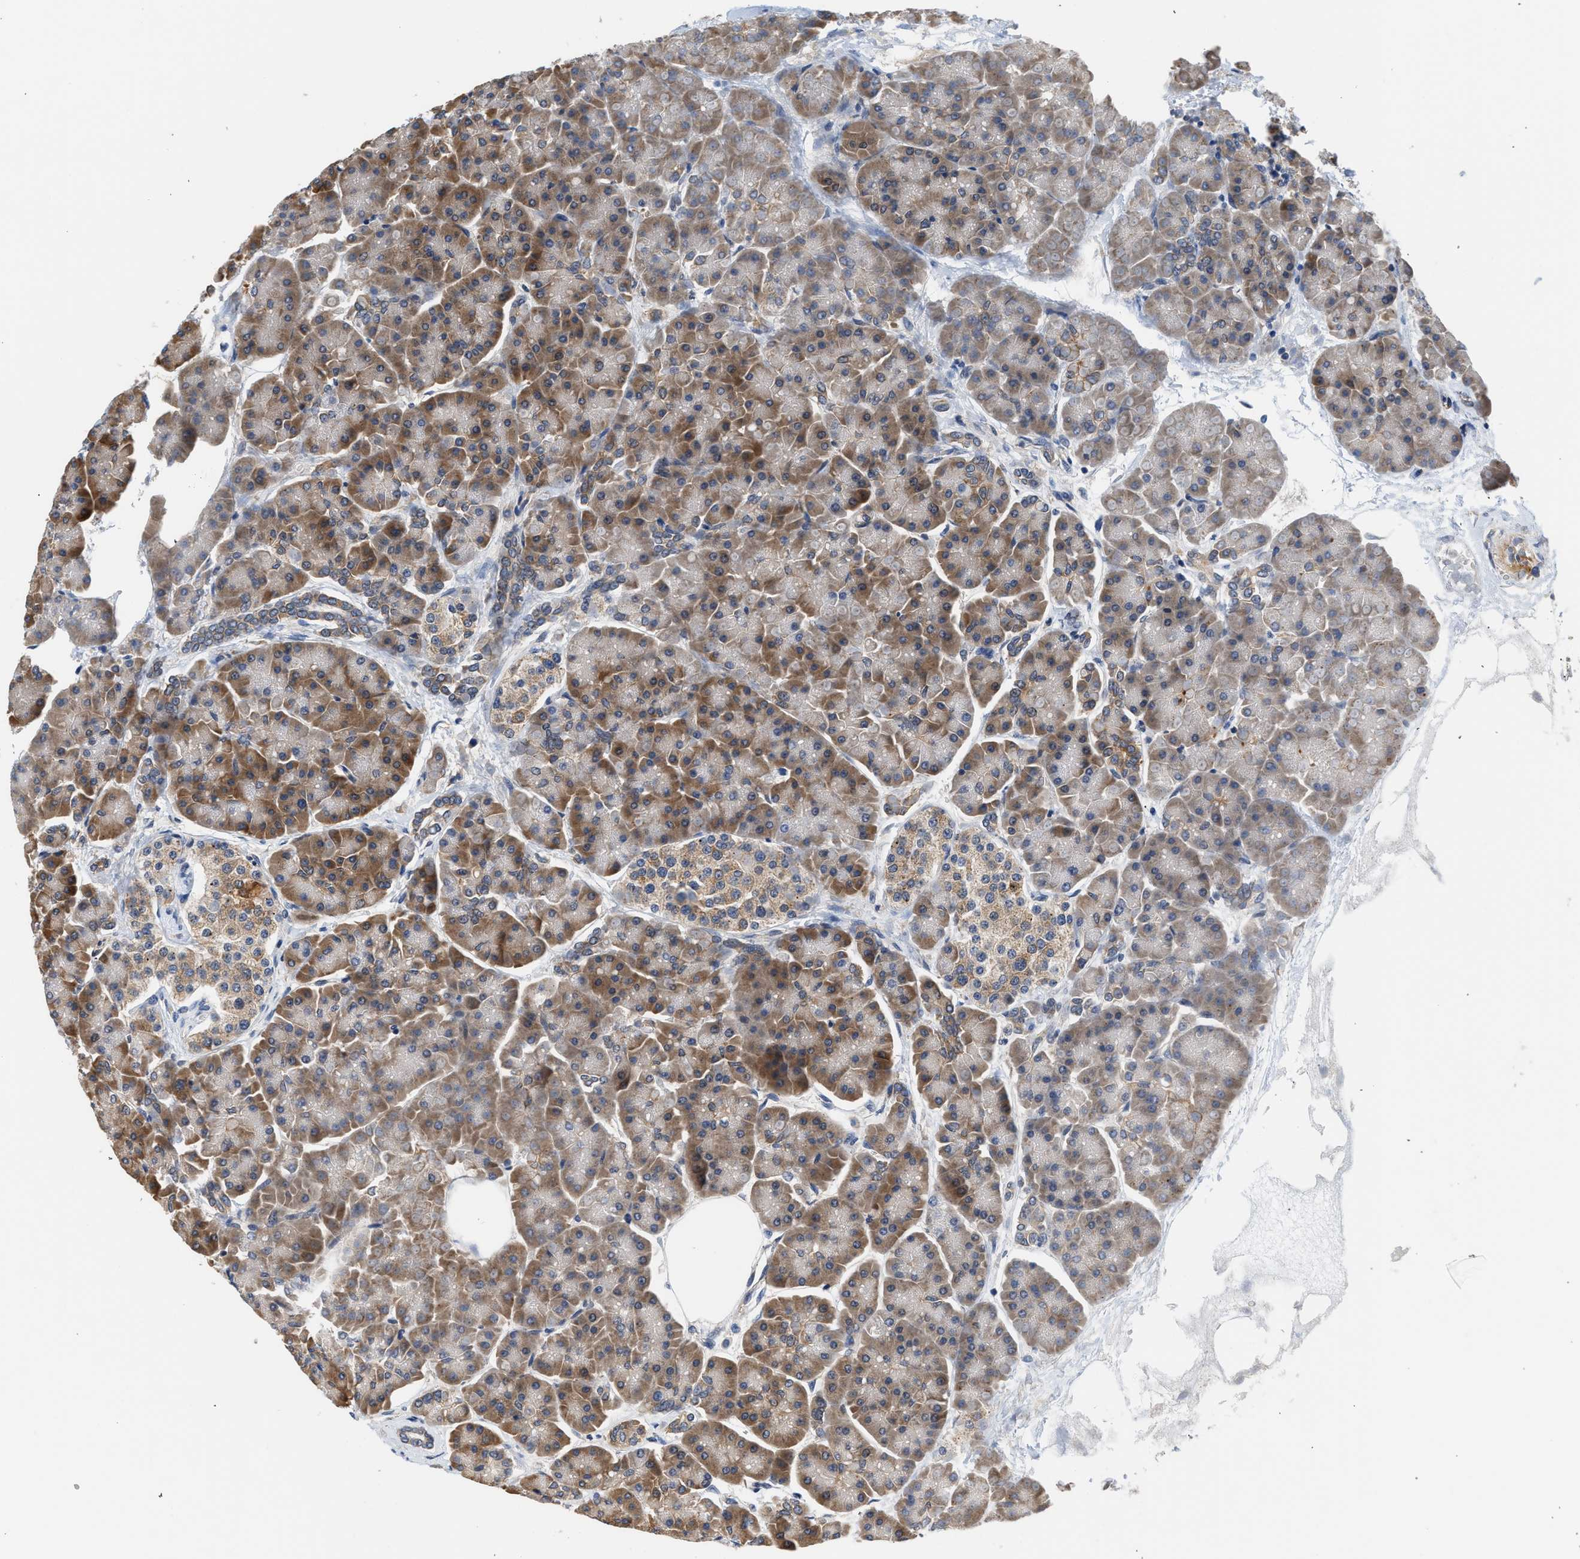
{"staining": {"intensity": "strong", "quantity": "25%-75%", "location": "cytoplasmic/membranous"}, "tissue": "pancreas", "cell_type": "Exocrine glandular cells", "image_type": "normal", "snomed": [{"axis": "morphology", "description": "Normal tissue, NOS"}, {"axis": "topography", "description": "Pancreas"}], "caption": "Human pancreas stained with a brown dye reveals strong cytoplasmic/membranous positive positivity in approximately 25%-75% of exocrine glandular cells.", "gene": "POLG2", "patient": {"sex": "female", "age": 70}}